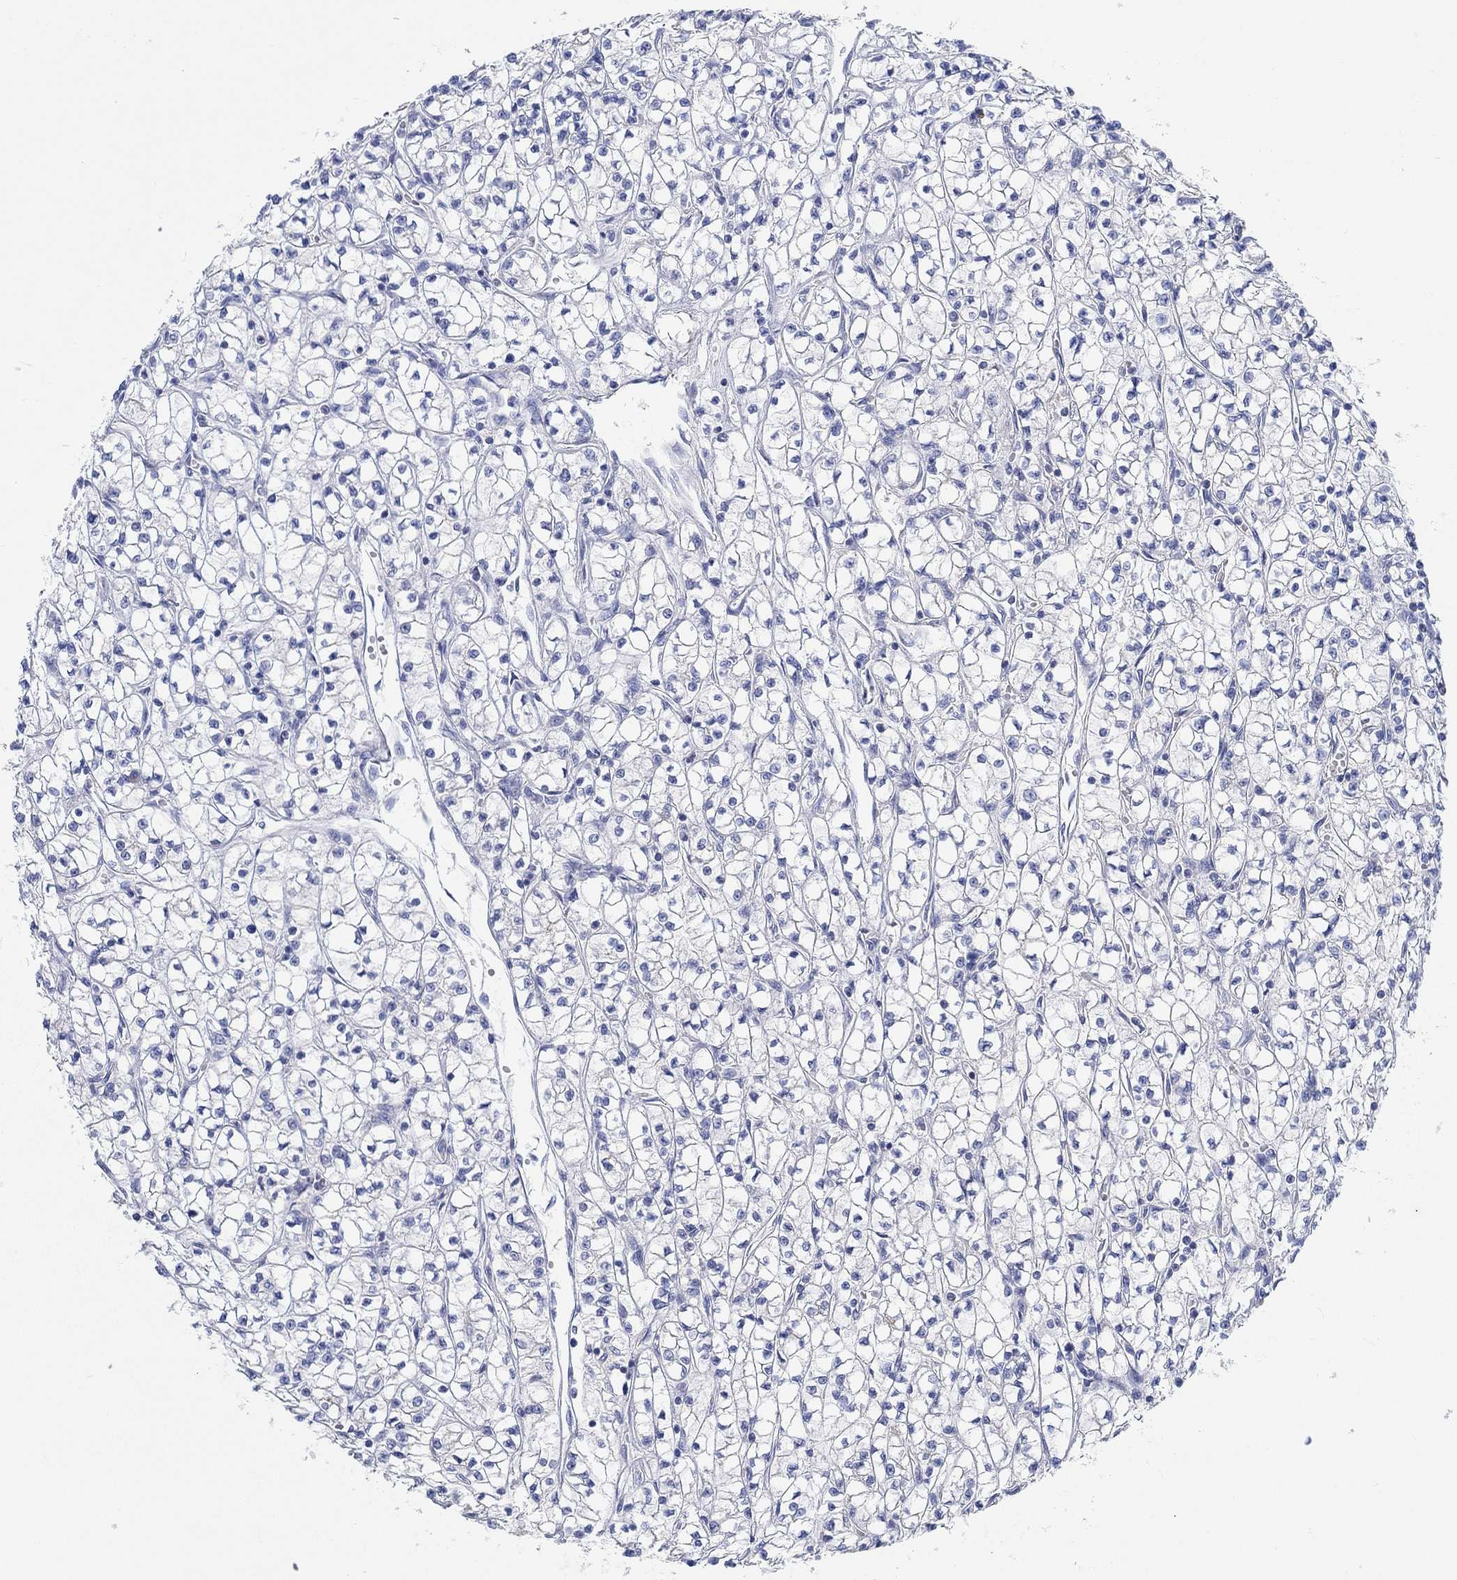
{"staining": {"intensity": "negative", "quantity": "none", "location": "none"}, "tissue": "renal cancer", "cell_type": "Tumor cells", "image_type": "cancer", "snomed": [{"axis": "morphology", "description": "Adenocarcinoma, NOS"}, {"axis": "topography", "description": "Kidney"}], "caption": "There is no significant expression in tumor cells of renal cancer (adenocarcinoma). (Brightfield microscopy of DAB (3,3'-diaminobenzidine) immunohistochemistry at high magnification).", "gene": "GCM1", "patient": {"sex": "female", "age": 64}}